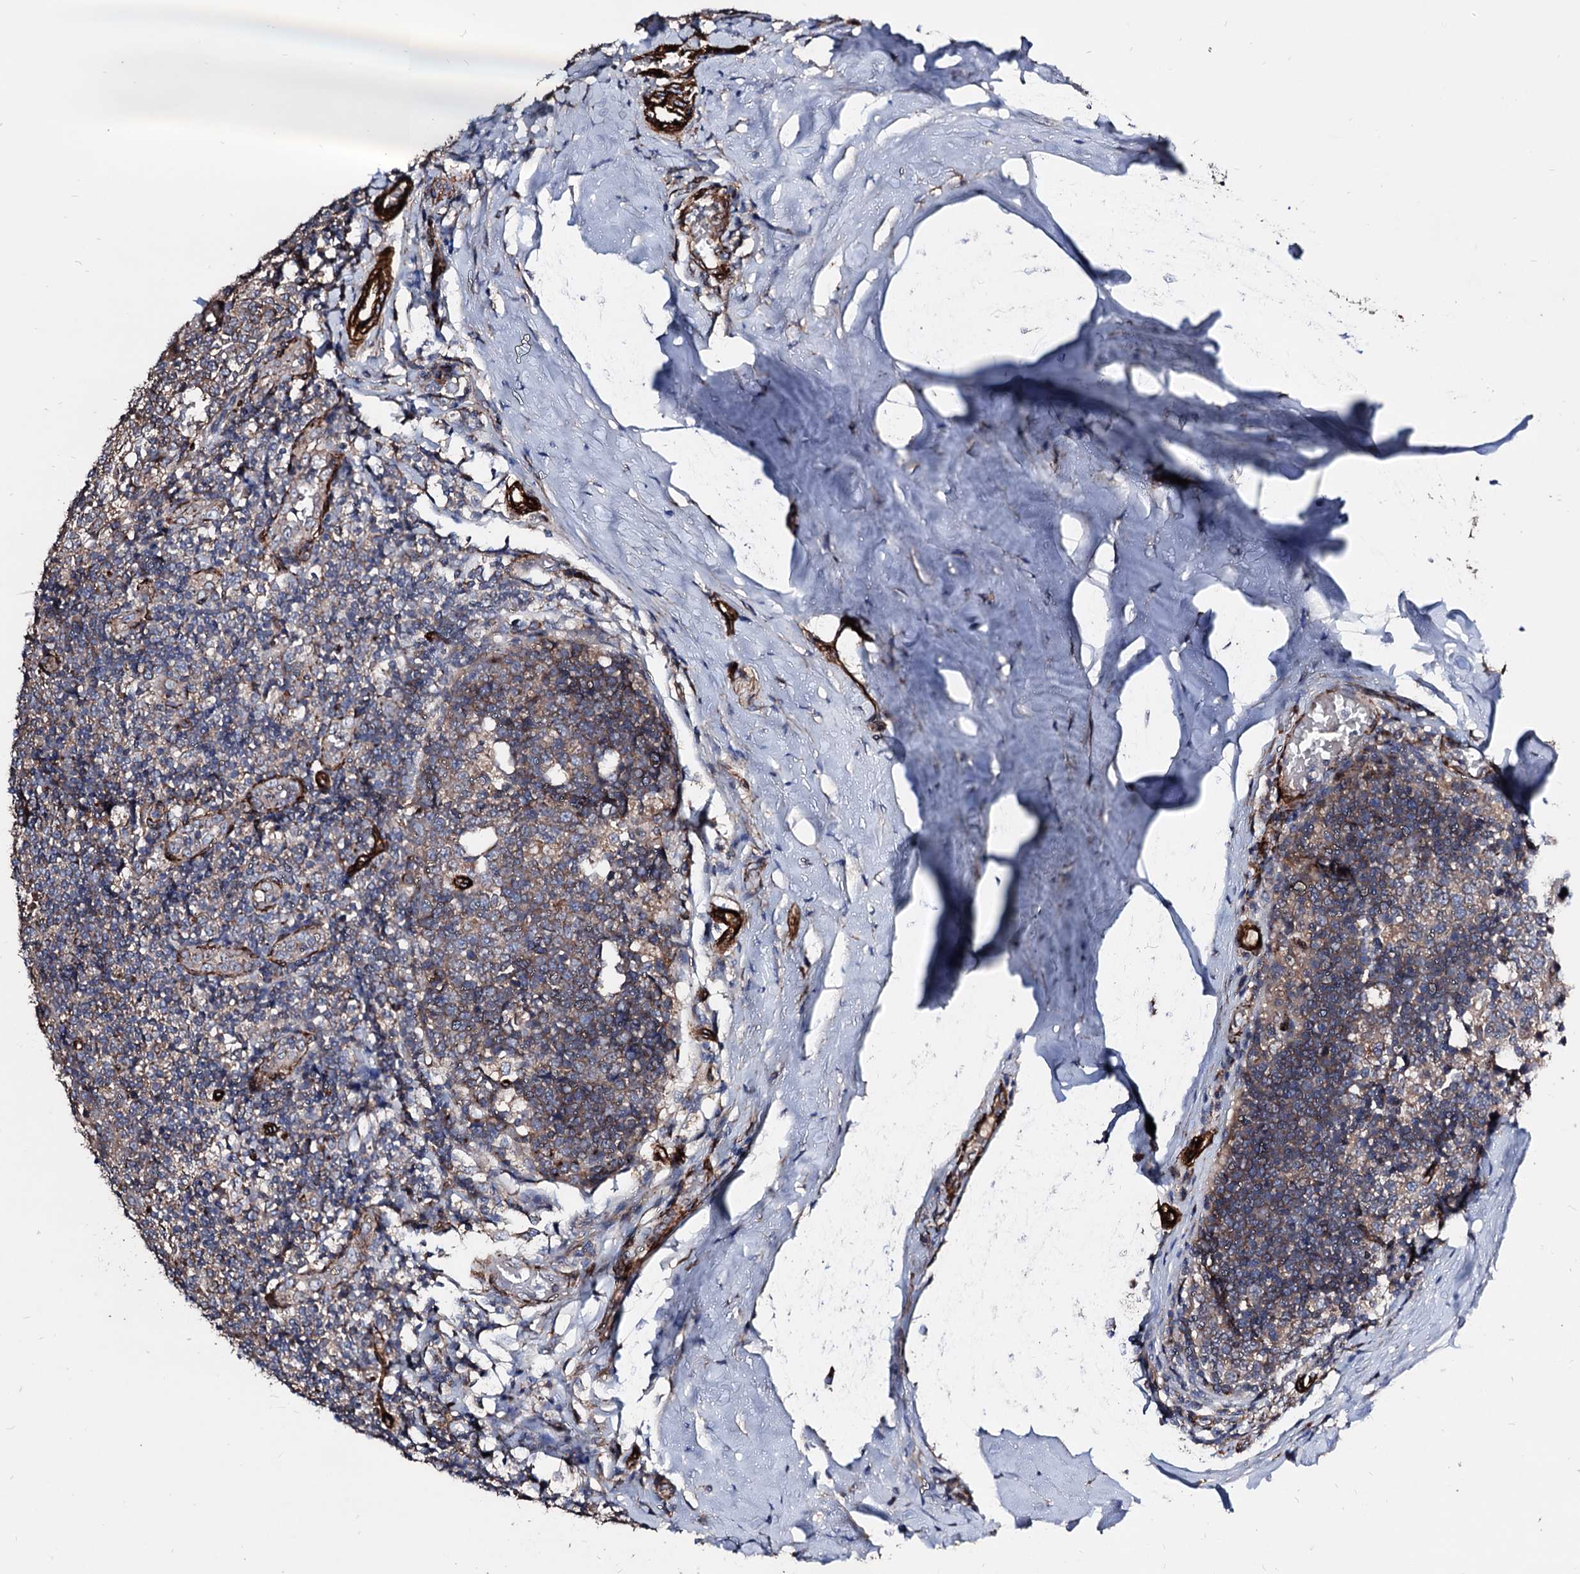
{"staining": {"intensity": "weak", "quantity": ">75%", "location": "cytoplasmic/membranous"}, "tissue": "tonsil", "cell_type": "Germinal center cells", "image_type": "normal", "snomed": [{"axis": "morphology", "description": "Normal tissue, NOS"}, {"axis": "topography", "description": "Tonsil"}], "caption": "Tonsil stained with DAB (3,3'-diaminobenzidine) immunohistochemistry (IHC) exhibits low levels of weak cytoplasmic/membranous staining in about >75% of germinal center cells. Using DAB (brown) and hematoxylin (blue) stains, captured at high magnification using brightfield microscopy.", "gene": "WDR11", "patient": {"sex": "female", "age": 19}}